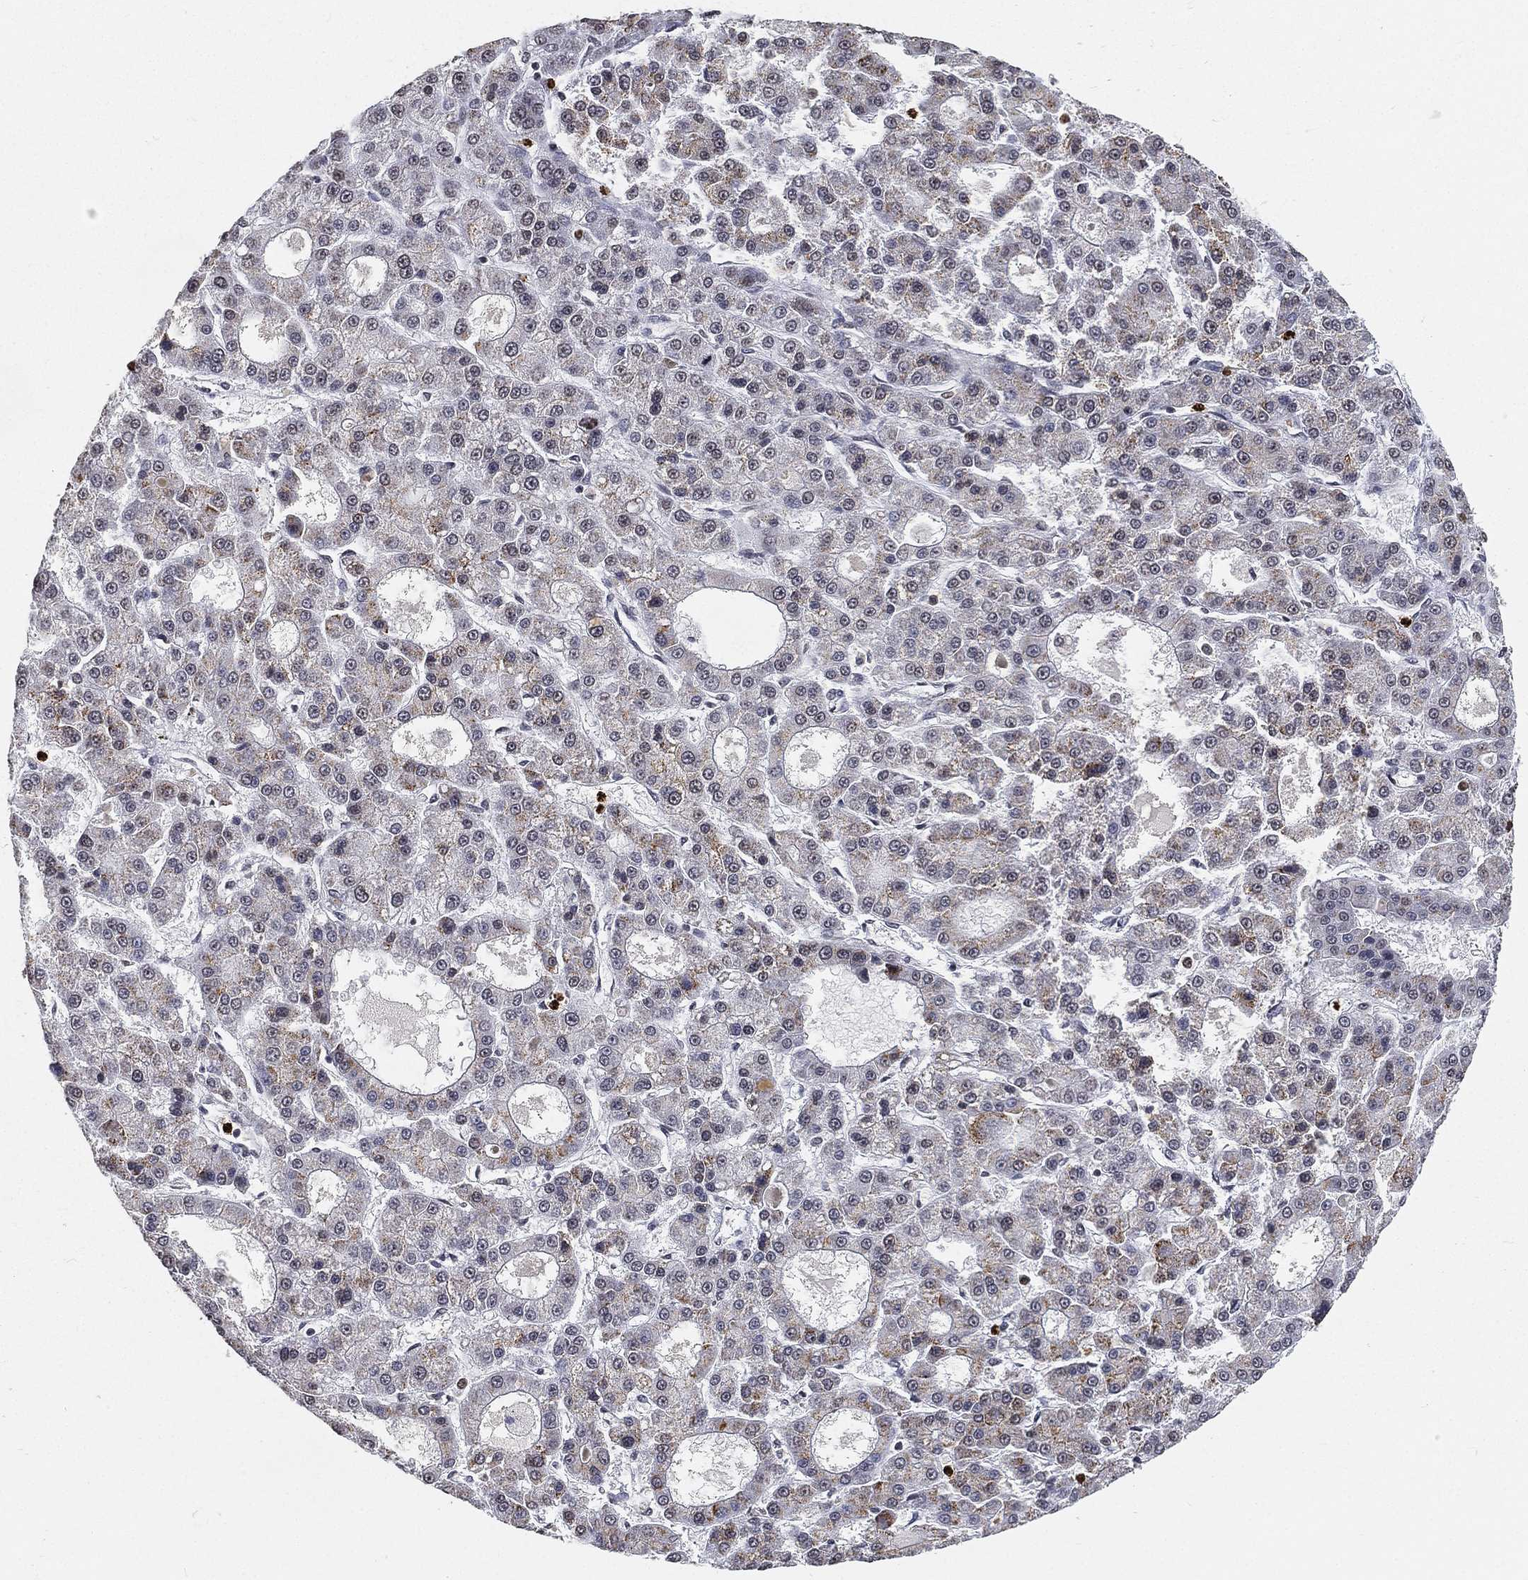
{"staining": {"intensity": "negative", "quantity": "none", "location": "none"}, "tissue": "liver cancer", "cell_type": "Tumor cells", "image_type": "cancer", "snomed": [{"axis": "morphology", "description": "Carcinoma, Hepatocellular, NOS"}, {"axis": "topography", "description": "Liver"}], "caption": "The image exhibits no significant staining in tumor cells of liver cancer (hepatocellular carcinoma).", "gene": "ARG1", "patient": {"sex": "male", "age": 70}}